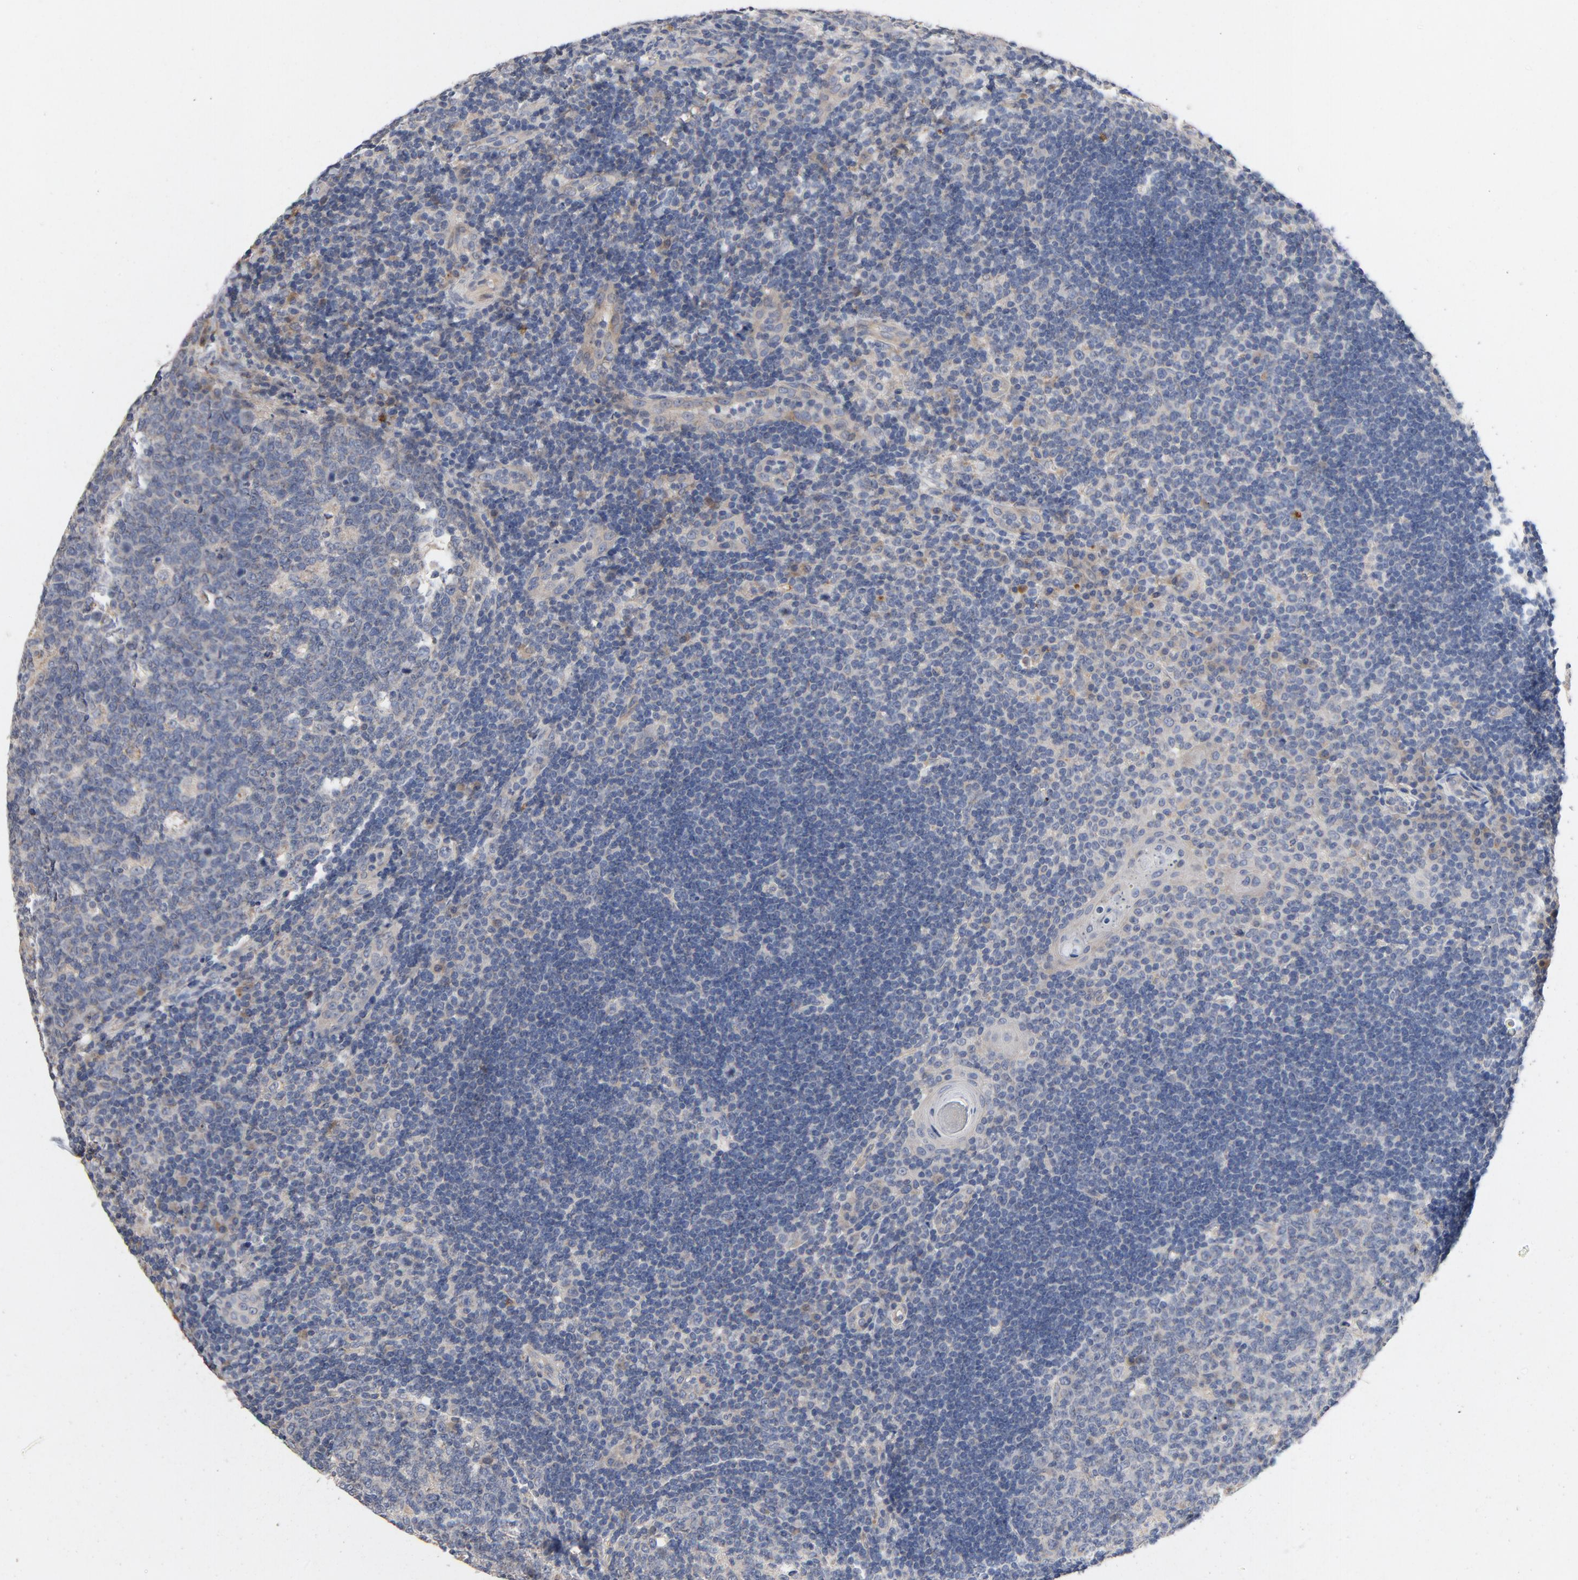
{"staining": {"intensity": "weak", "quantity": "25%-75%", "location": "cytoplasmic/membranous"}, "tissue": "tonsil", "cell_type": "Germinal center cells", "image_type": "normal", "snomed": [{"axis": "morphology", "description": "Normal tissue, NOS"}, {"axis": "topography", "description": "Tonsil"}], "caption": "Immunohistochemistry (IHC) (DAB) staining of benign tonsil shows weak cytoplasmic/membranous protein expression in approximately 25%-75% of germinal center cells. (DAB IHC, brown staining for protein, blue staining for nuclei).", "gene": "CCDC134", "patient": {"sex": "female", "age": 40}}